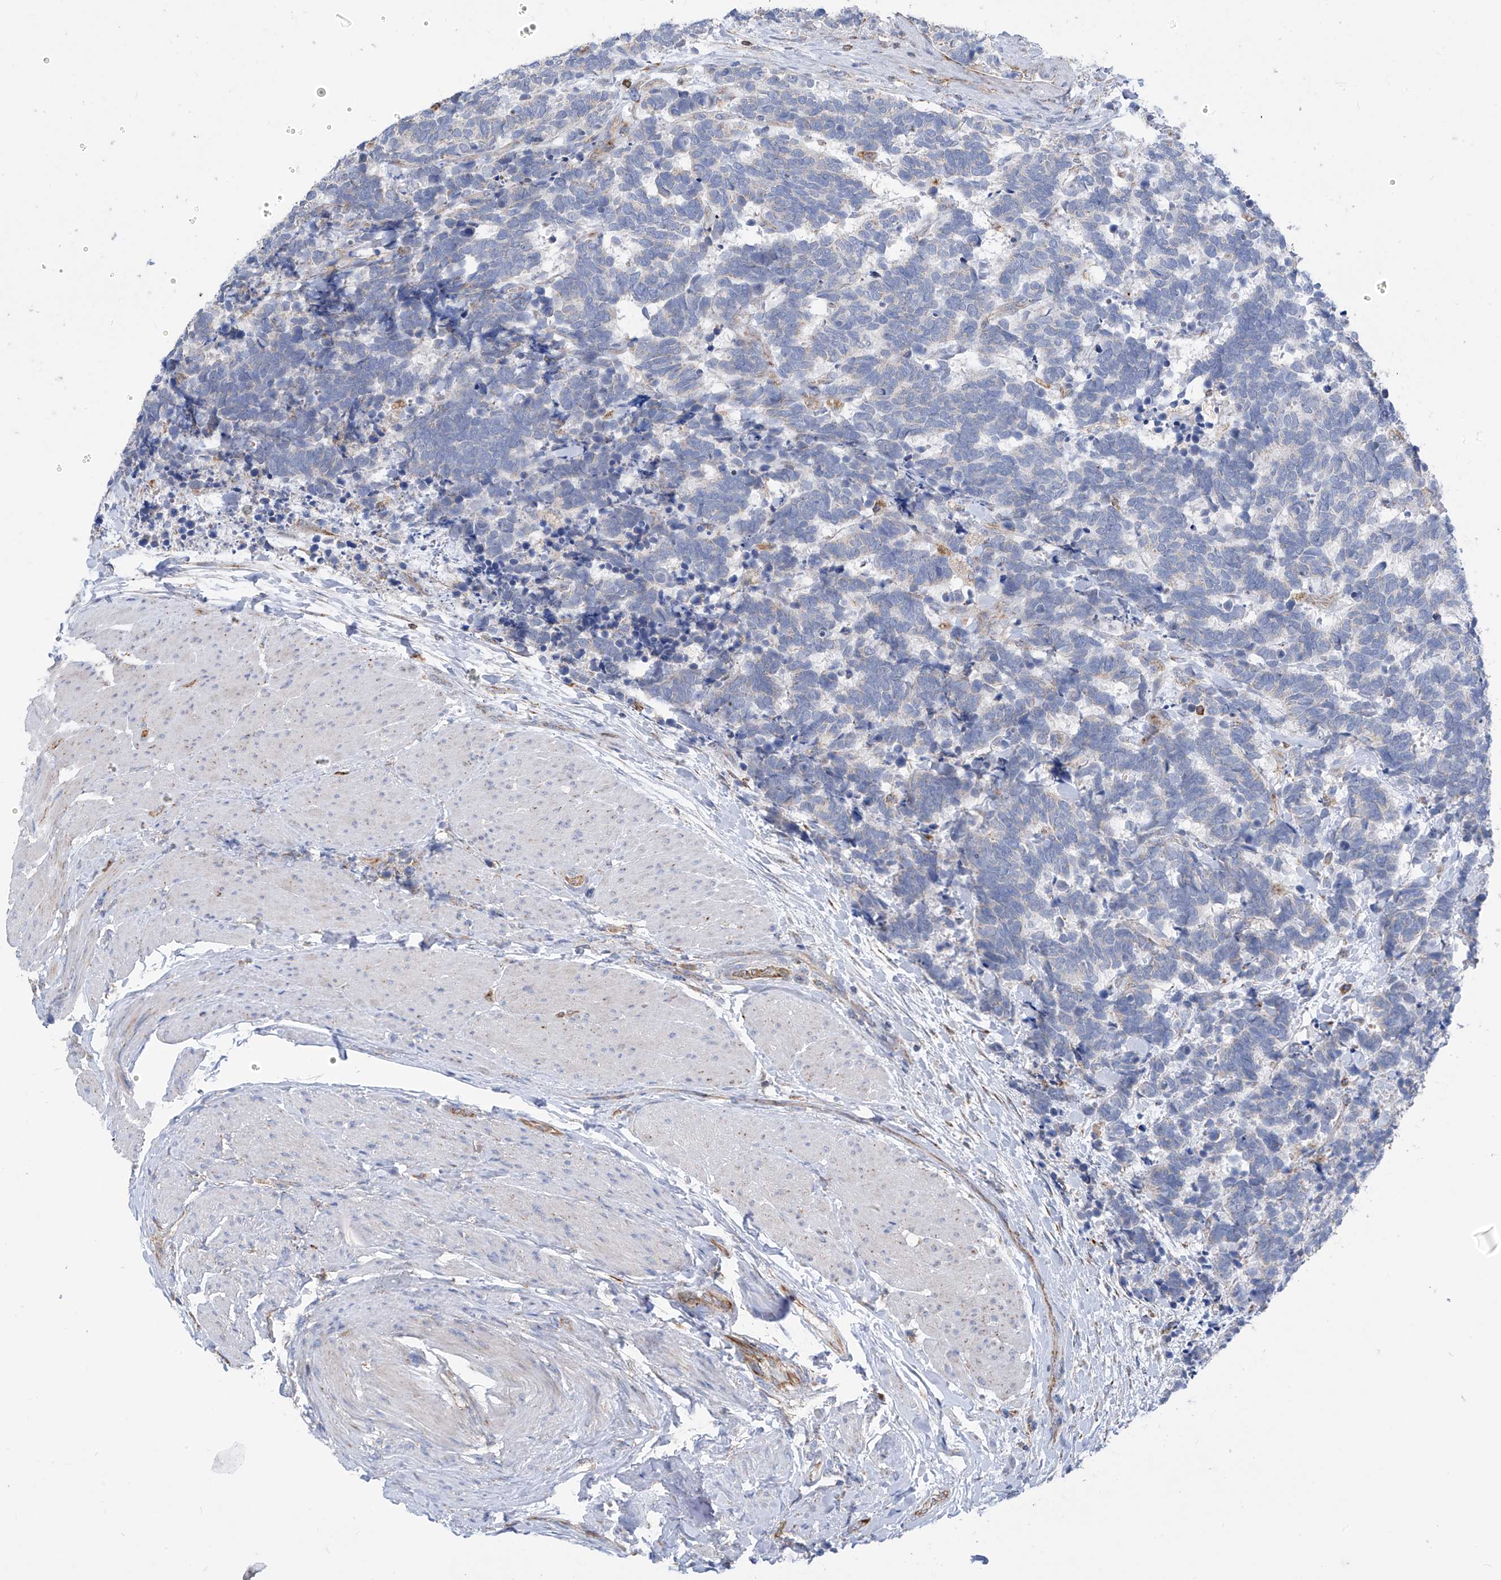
{"staining": {"intensity": "negative", "quantity": "none", "location": "none"}, "tissue": "carcinoid", "cell_type": "Tumor cells", "image_type": "cancer", "snomed": [{"axis": "morphology", "description": "Carcinoma, NOS"}, {"axis": "morphology", "description": "Carcinoid, malignant, NOS"}, {"axis": "topography", "description": "Urinary bladder"}], "caption": "The histopathology image displays no significant positivity in tumor cells of malignant carcinoid.", "gene": "EIF5B", "patient": {"sex": "male", "age": 57}}